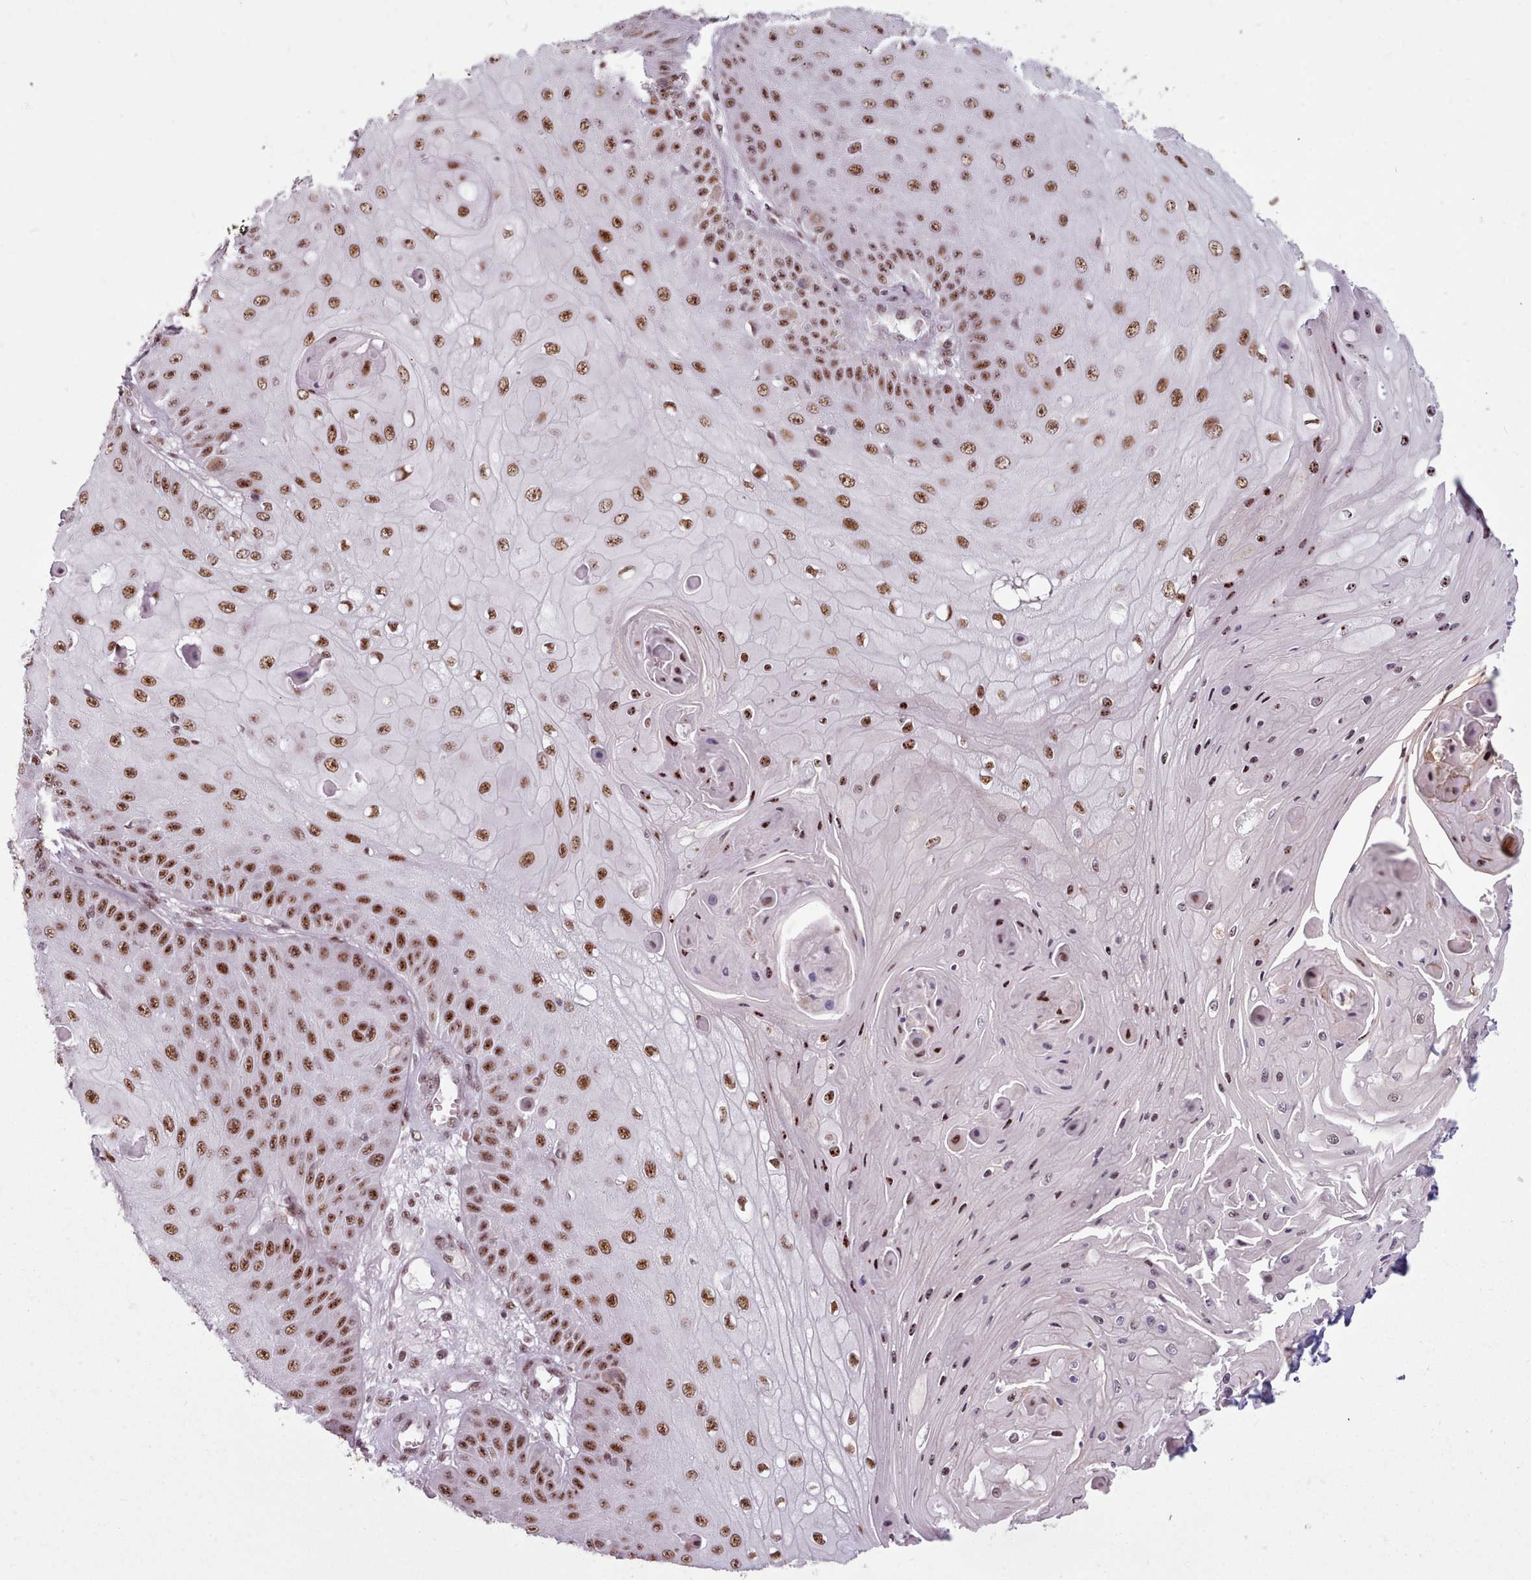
{"staining": {"intensity": "strong", "quantity": ">75%", "location": "nuclear"}, "tissue": "skin cancer", "cell_type": "Tumor cells", "image_type": "cancer", "snomed": [{"axis": "morphology", "description": "Squamous cell carcinoma, NOS"}, {"axis": "topography", "description": "Skin"}], "caption": "Protein staining demonstrates strong nuclear staining in approximately >75% of tumor cells in skin squamous cell carcinoma. The staining was performed using DAB, with brown indicating positive protein expression. Nuclei are stained blue with hematoxylin.", "gene": "SRRM1", "patient": {"sex": "male", "age": 70}}